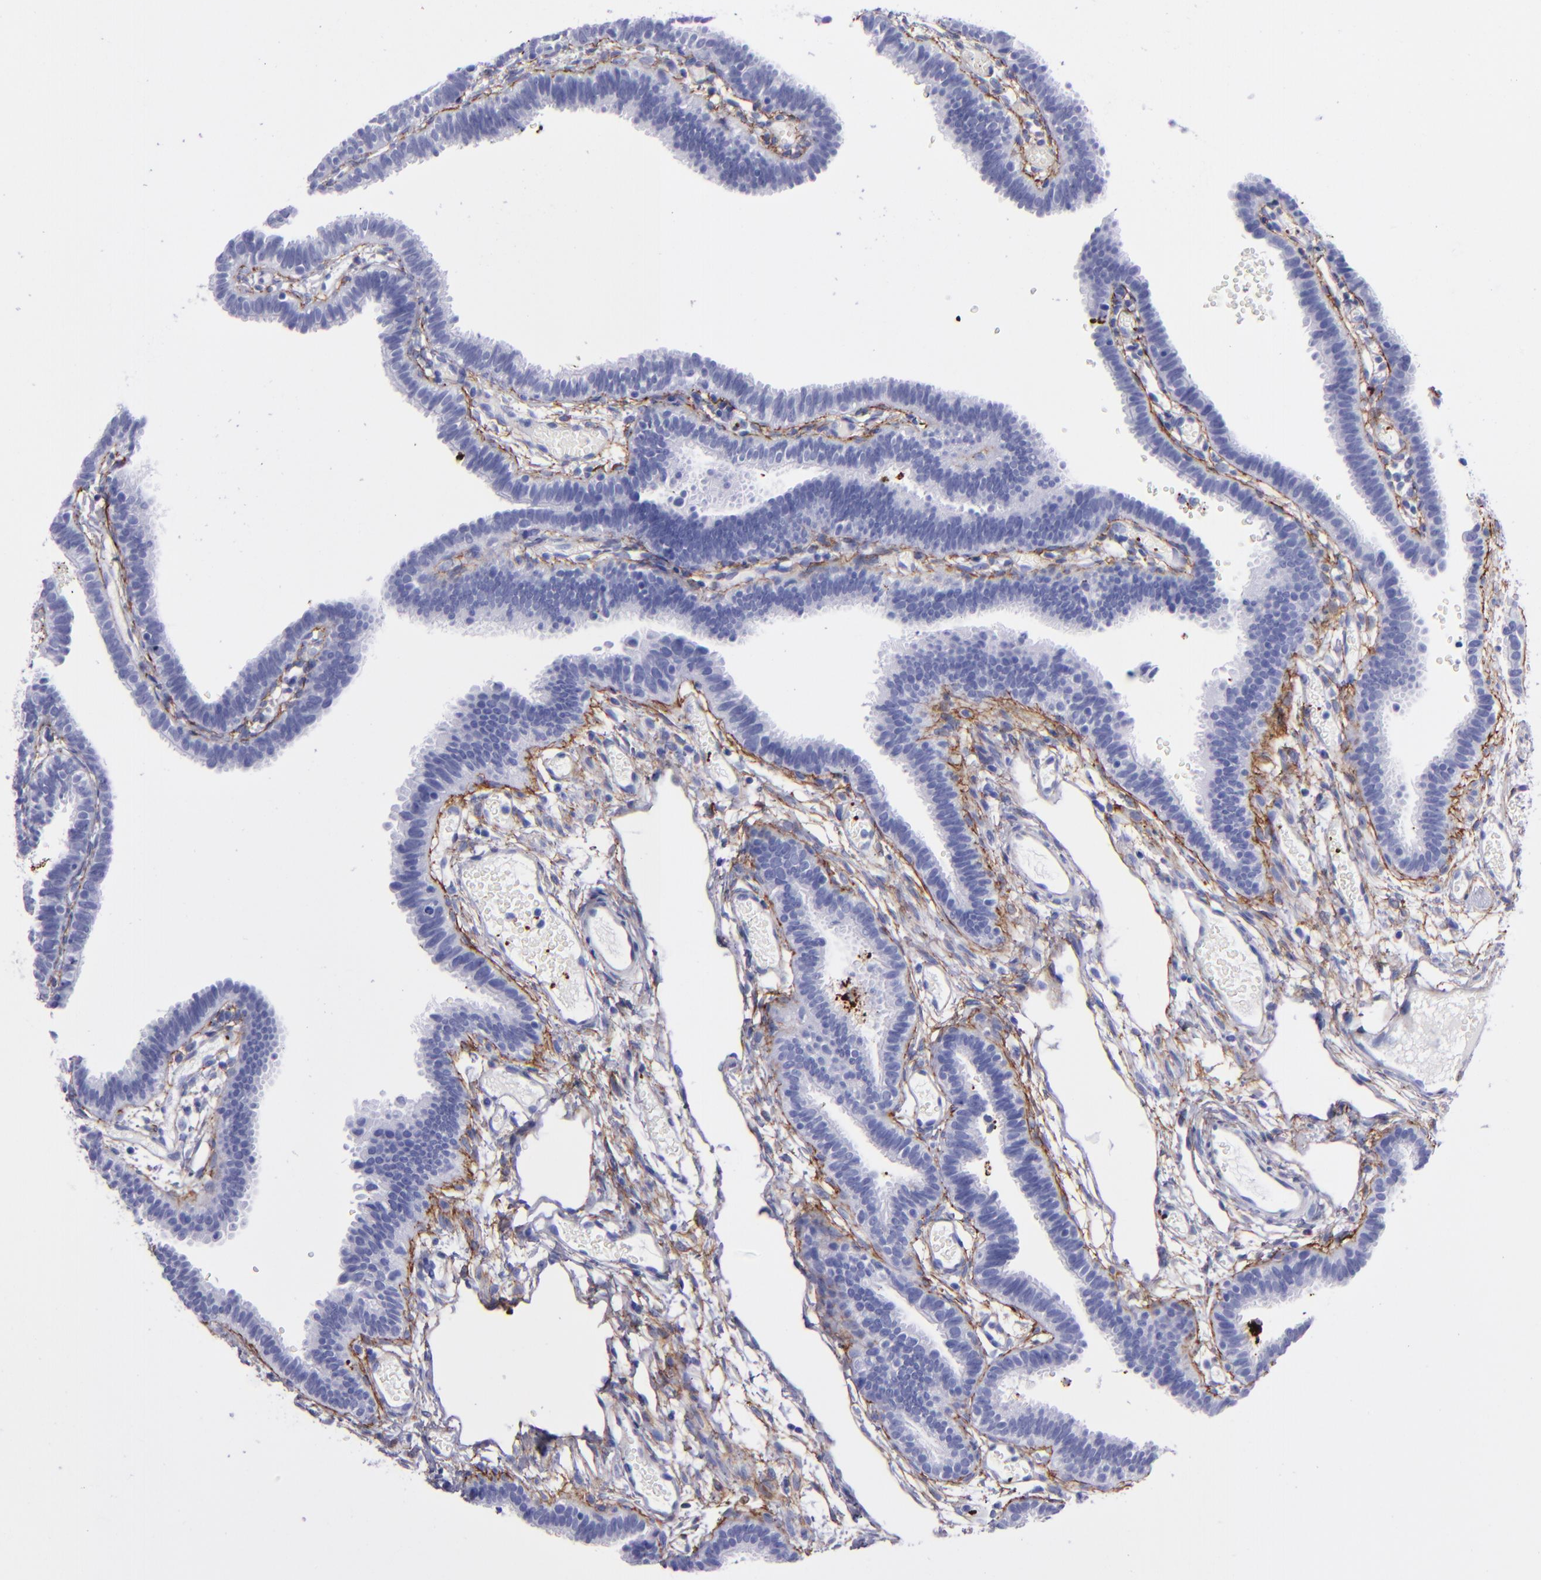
{"staining": {"intensity": "negative", "quantity": "none", "location": "none"}, "tissue": "fallopian tube", "cell_type": "Glandular cells", "image_type": "normal", "snomed": [{"axis": "morphology", "description": "Normal tissue, NOS"}, {"axis": "topography", "description": "Fallopian tube"}], "caption": "An immunohistochemistry (IHC) micrograph of benign fallopian tube is shown. There is no staining in glandular cells of fallopian tube. The staining was performed using DAB (3,3'-diaminobenzidine) to visualize the protein expression in brown, while the nuclei were stained in blue with hematoxylin (Magnification: 20x).", "gene": "EFCAB13", "patient": {"sex": "female", "age": 29}}